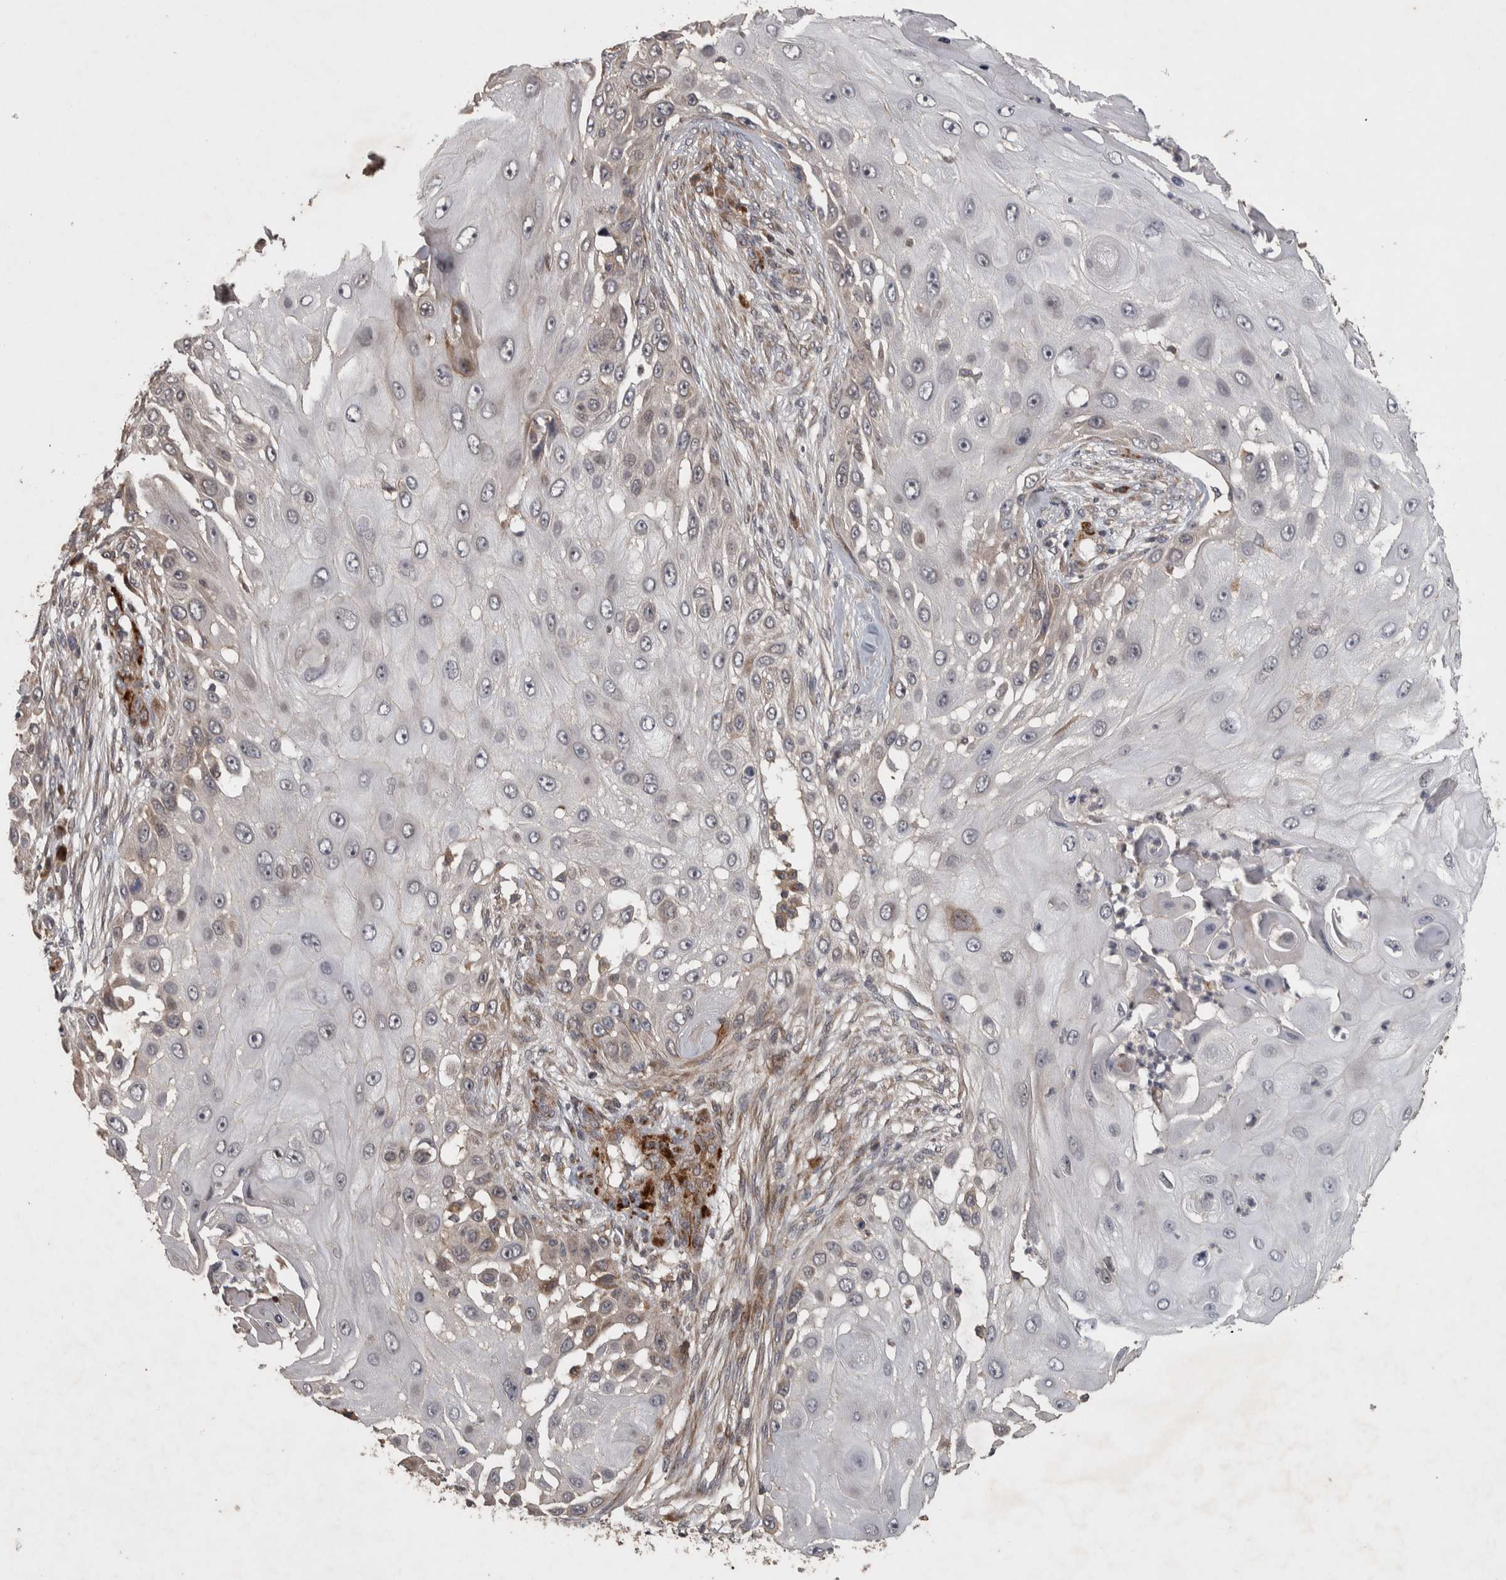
{"staining": {"intensity": "weak", "quantity": "<25%", "location": "cytoplasmic/membranous"}, "tissue": "skin cancer", "cell_type": "Tumor cells", "image_type": "cancer", "snomed": [{"axis": "morphology", "description": "Squamous cell carcinoma, NOS"}, {"axis": "topography", "description": "Skin"}], "caption": "An immunohistochemistry (IHC) image of skin cancer is shown. There is no staining in tumor cells of skin cancer.", "gene": "ERAL1", "patient": {"sex": "female", "age": 44}}